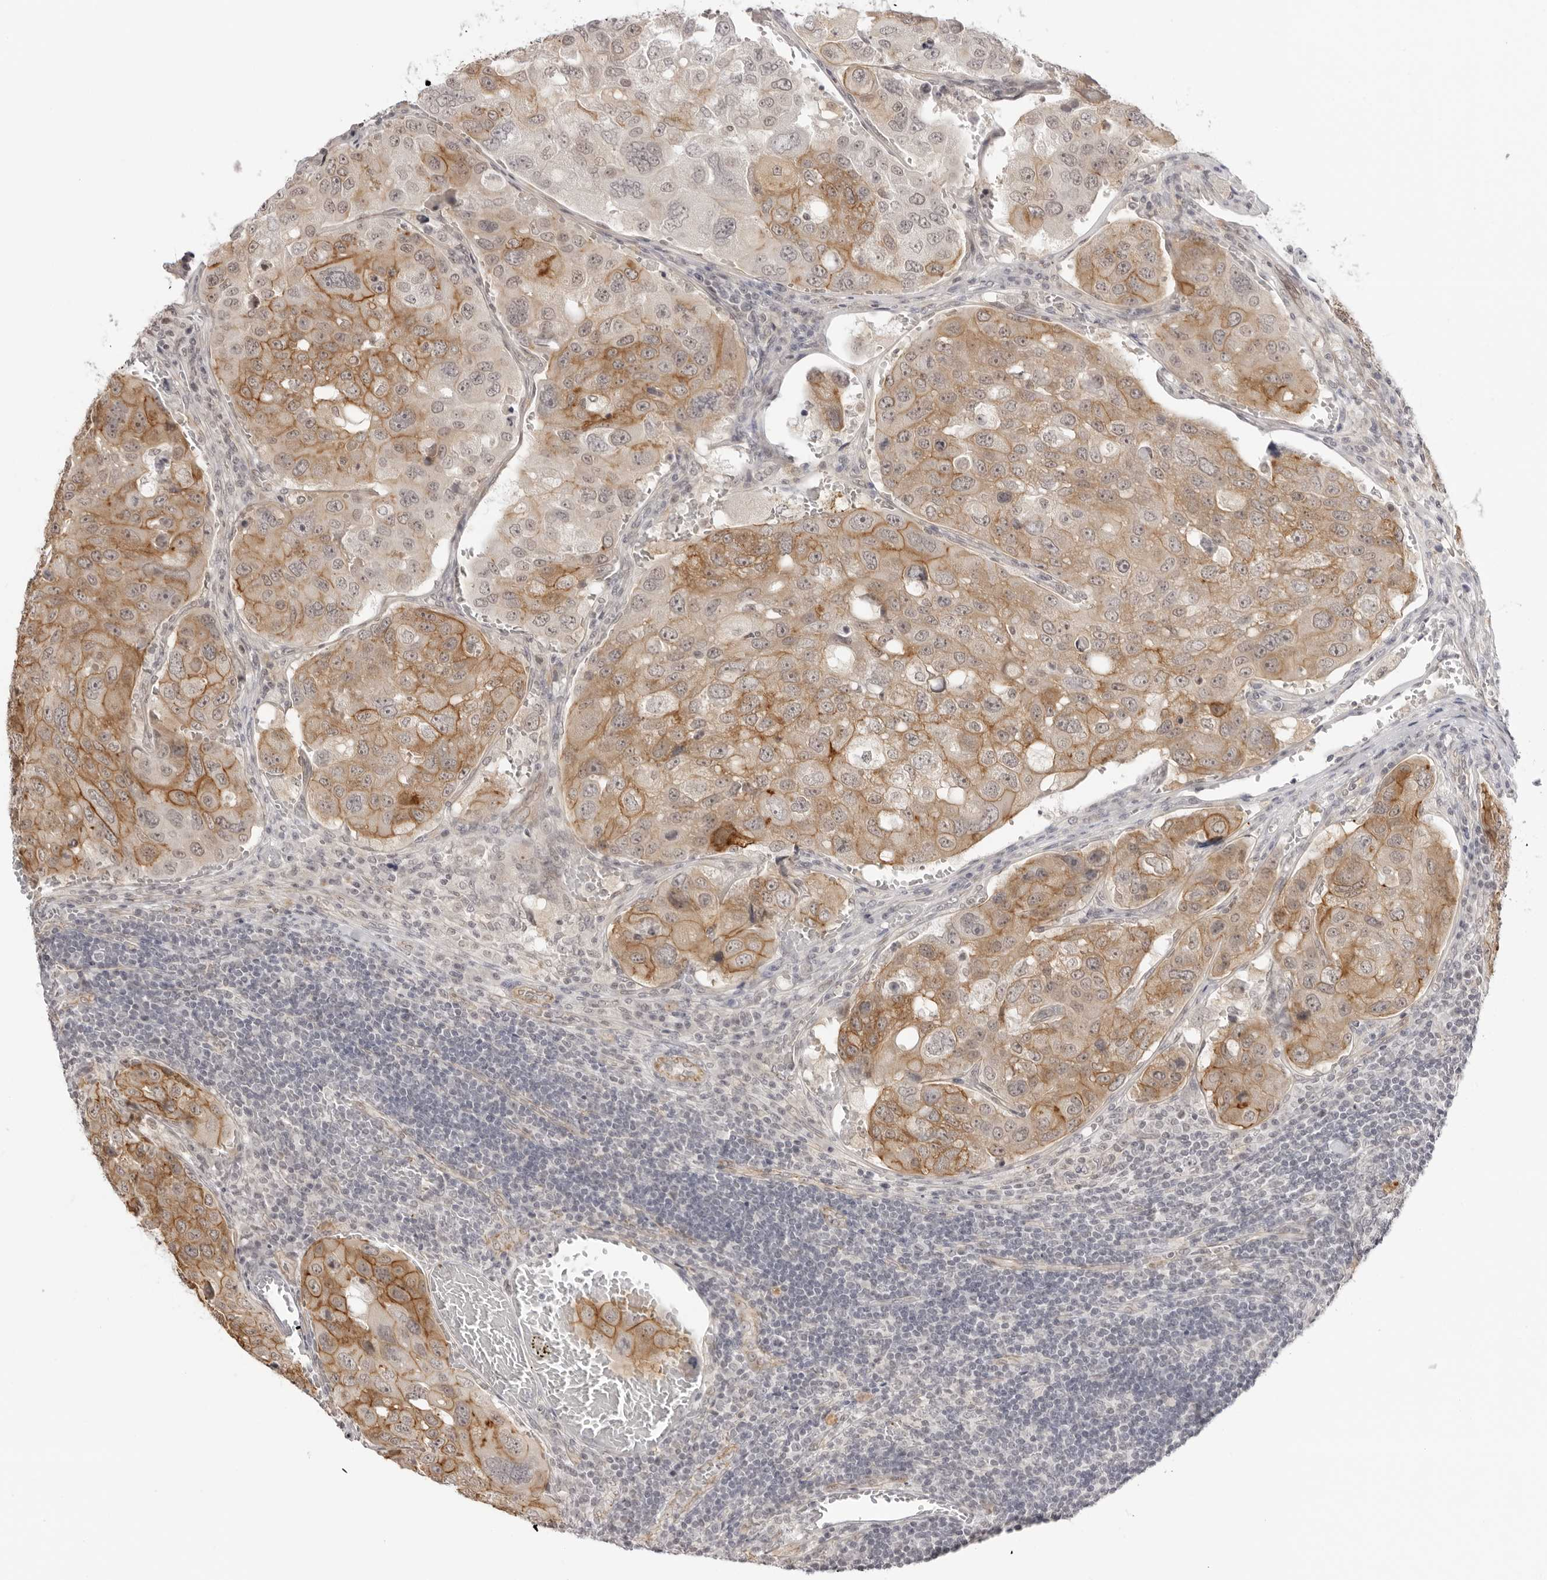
{"staining": {"intensity": "moderate", "quantity": ">75%", "location": "cytoplasmic/membranous"}, "tissue": "urothelial cancer", "cell_type": "Tumor cells", "image_type": "cancer", "snomed": [{"axis": "morphology", "description": "Urothelial carcinoma, High grade"}, {"axis": "topography", "description": "Lymph node"}, {"axis": "topography", "description": "Urinary bladder"}], "caption": "Urothelial carcinoma (high-grade) stained for a protein (brown) reveals moderate cytoplasmic/membranous positive expression in about >75% of tumor cells.", "gene": "TRAPPC3", "patient": {"sex": "male", "age": 51}}